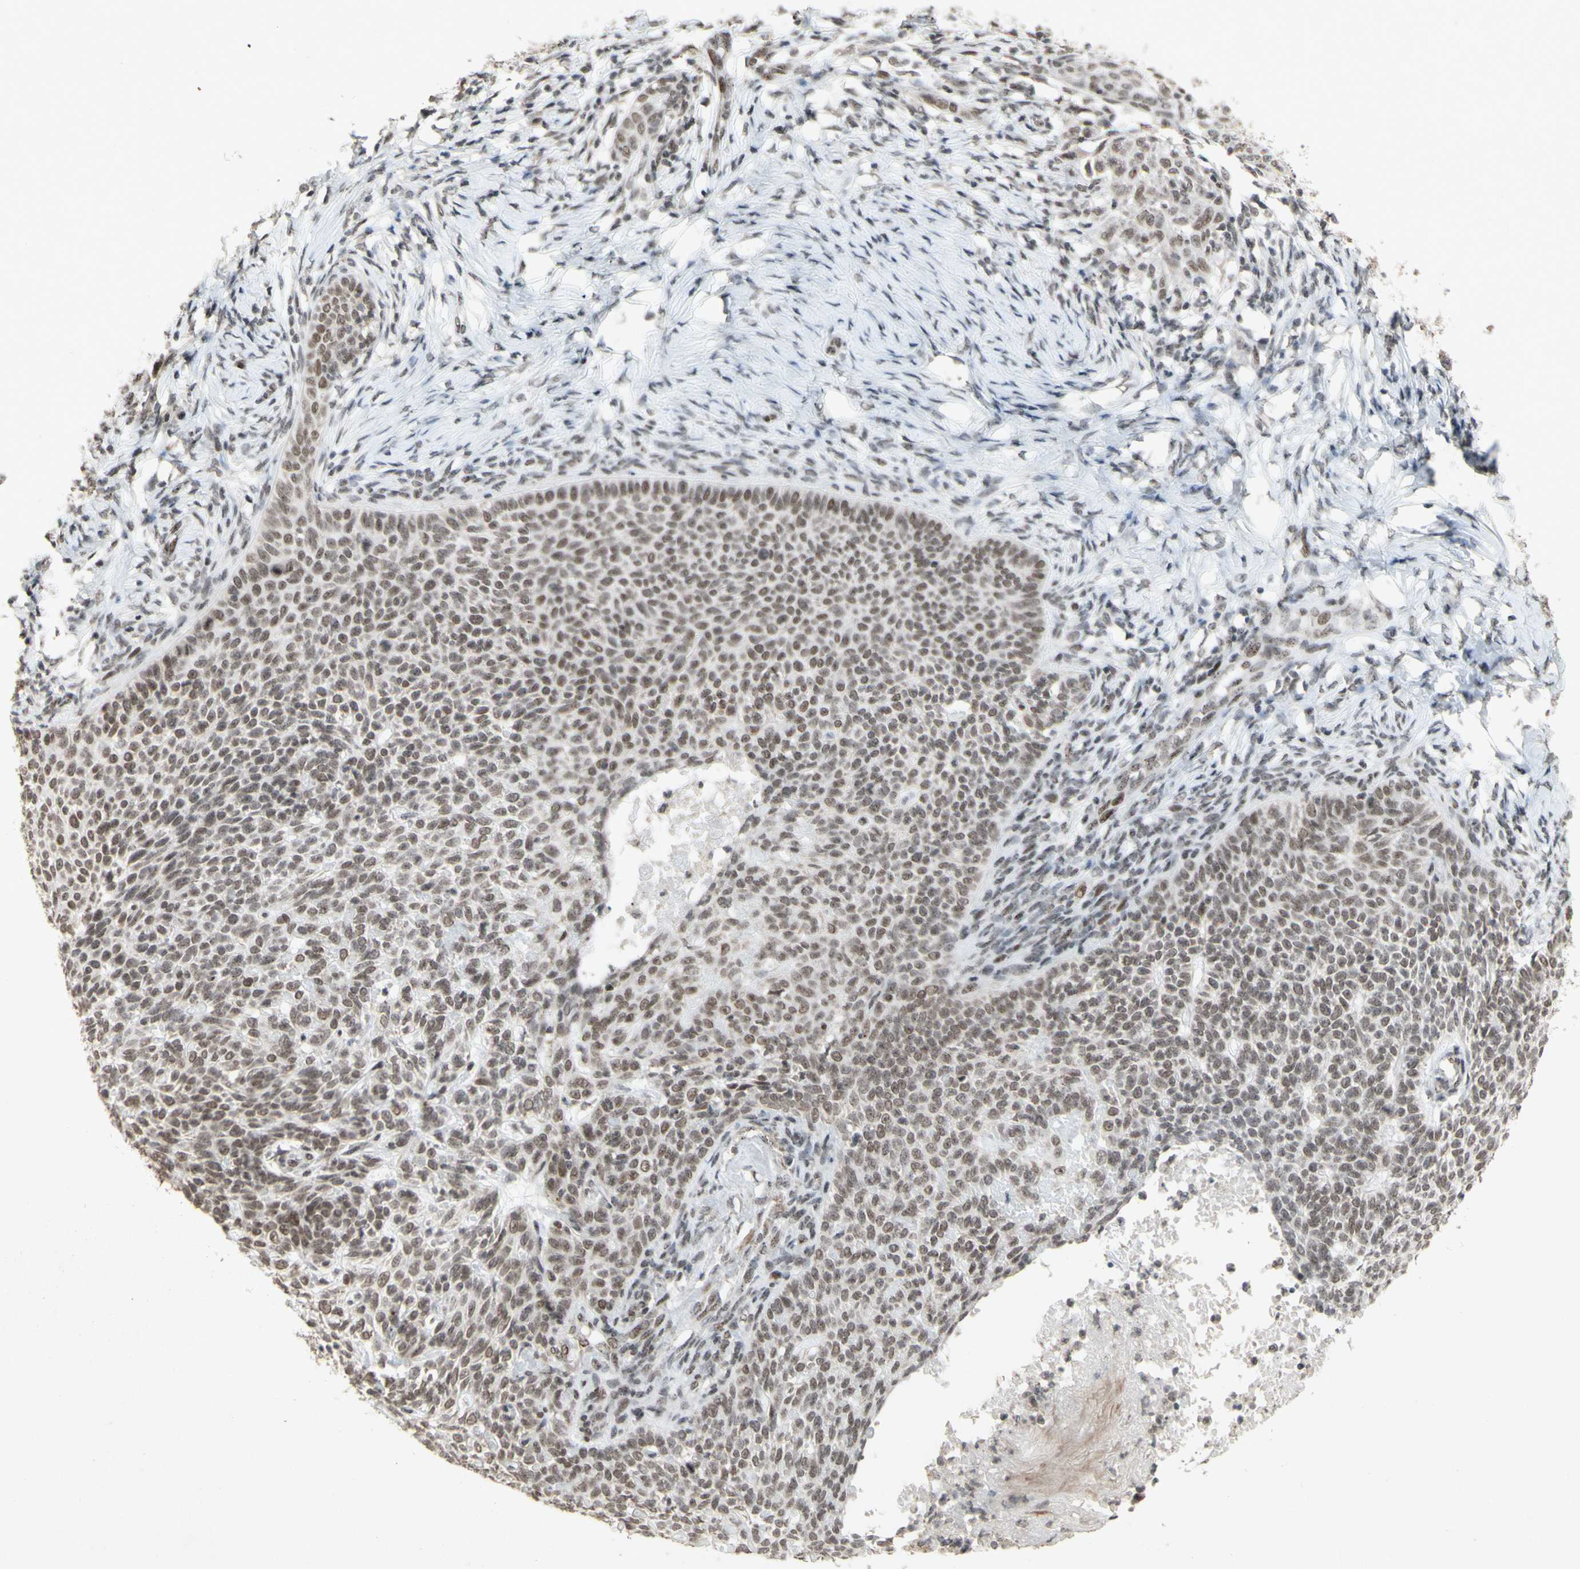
{"staining": {"intensity": "moderate", "quantity": "25%-75%", "location": "nuclear"}, "tissue": "skin cancer", "cell_type": "Tumor cells", "image_type": "cancer", "snomed": [{"axis": "morphology", "description": "Normal tissue, NOS"}, {"axis": "morphology", "description": "Basal cell carcinoma"}, {"axis": "topography", "description": "Skin"}], "caption": "Immunohistochemistry histopathology image of human skin cancer (basal cell carcinoma) stained for a protein (brown), which exhibits medium levels of moderate nuclear expression in about 25%-75% of tumor cells.", "gene": "CENPB", "patient": {"sex": "male", "age": 87}}